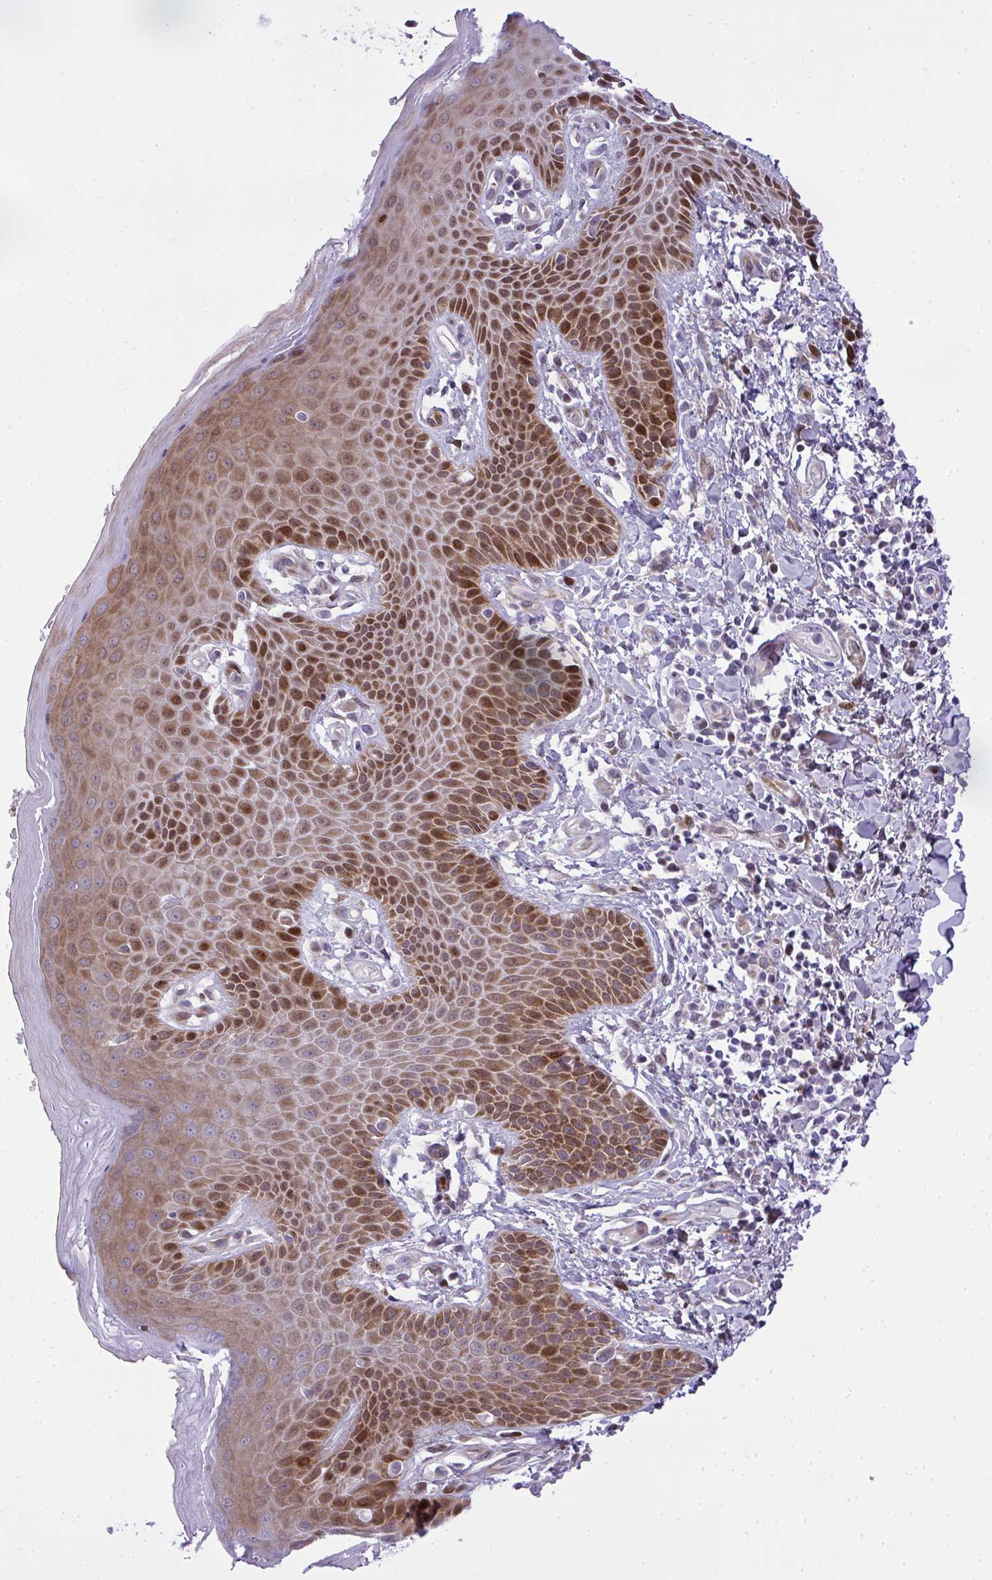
{"staining": {"intensity": "moderate", "quantity": "25%-75%", "location": "cytoplasmic/membranous,nuclear"}, "tissue": "skin", "cell_type": "Epidermal cells", "image_type": "normal", "snomed": [{"axis": "morphology", "description": "Normal tissue, NOS"}, {"axis": "topography", "description": "Anal"}, {"axis": "topography", "description": "Peripheral nerve tissue"}], "caption": "Immunohistochemical staining of unremarkable skin demonstrates 25%-75% levels of moderate cytoplasmic/membranous,nuclear protein positivity in approximately 25%-75% of epidermal cells. (Stains: DAB (3,3'-diaminobenzidine) in brown, nuclei in blue, Microscopy: brightfield microscopy at high magnification).", "gene": "CASTOR2", "patient": {"sex": "male", "age": 51}}